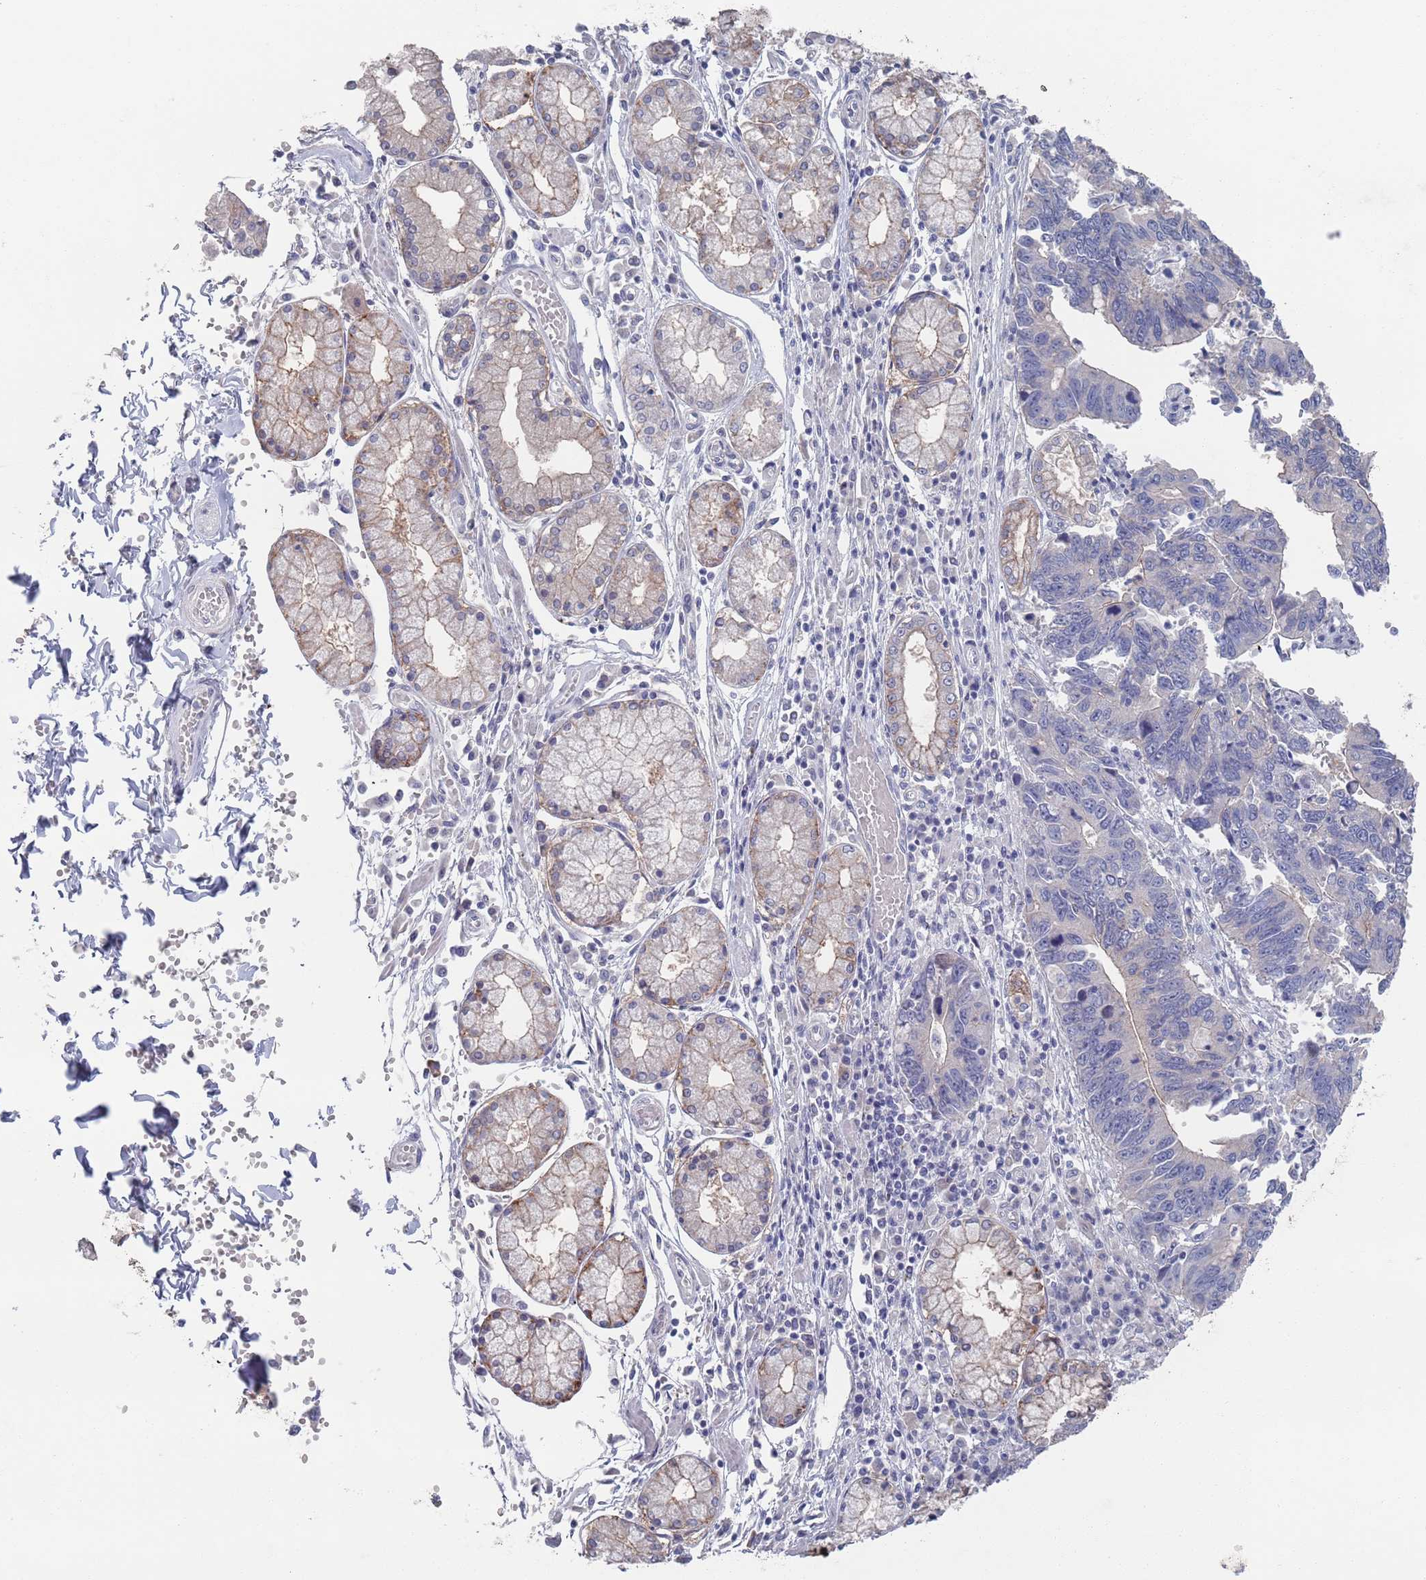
{"staining": {"intensity": "weak", "quantity": "<25%", "location": "cytoplasmic/membranous"}, "tissue": "stomach cancer", "cell_type": "Tumor cells", "image_type": "cancer", "snomed": [{"axis": "morphology", "description": "Adenocarcinoma, NOS"}, {"axis": "topography", "description": "Stomach"}], "caption": "The micrograph demonstrates no significant positivity in tumor cells of stomach cancer (adenocarcinoma).", "gene": "PROM2", "patient": {"sex": "male", "age": 59}}